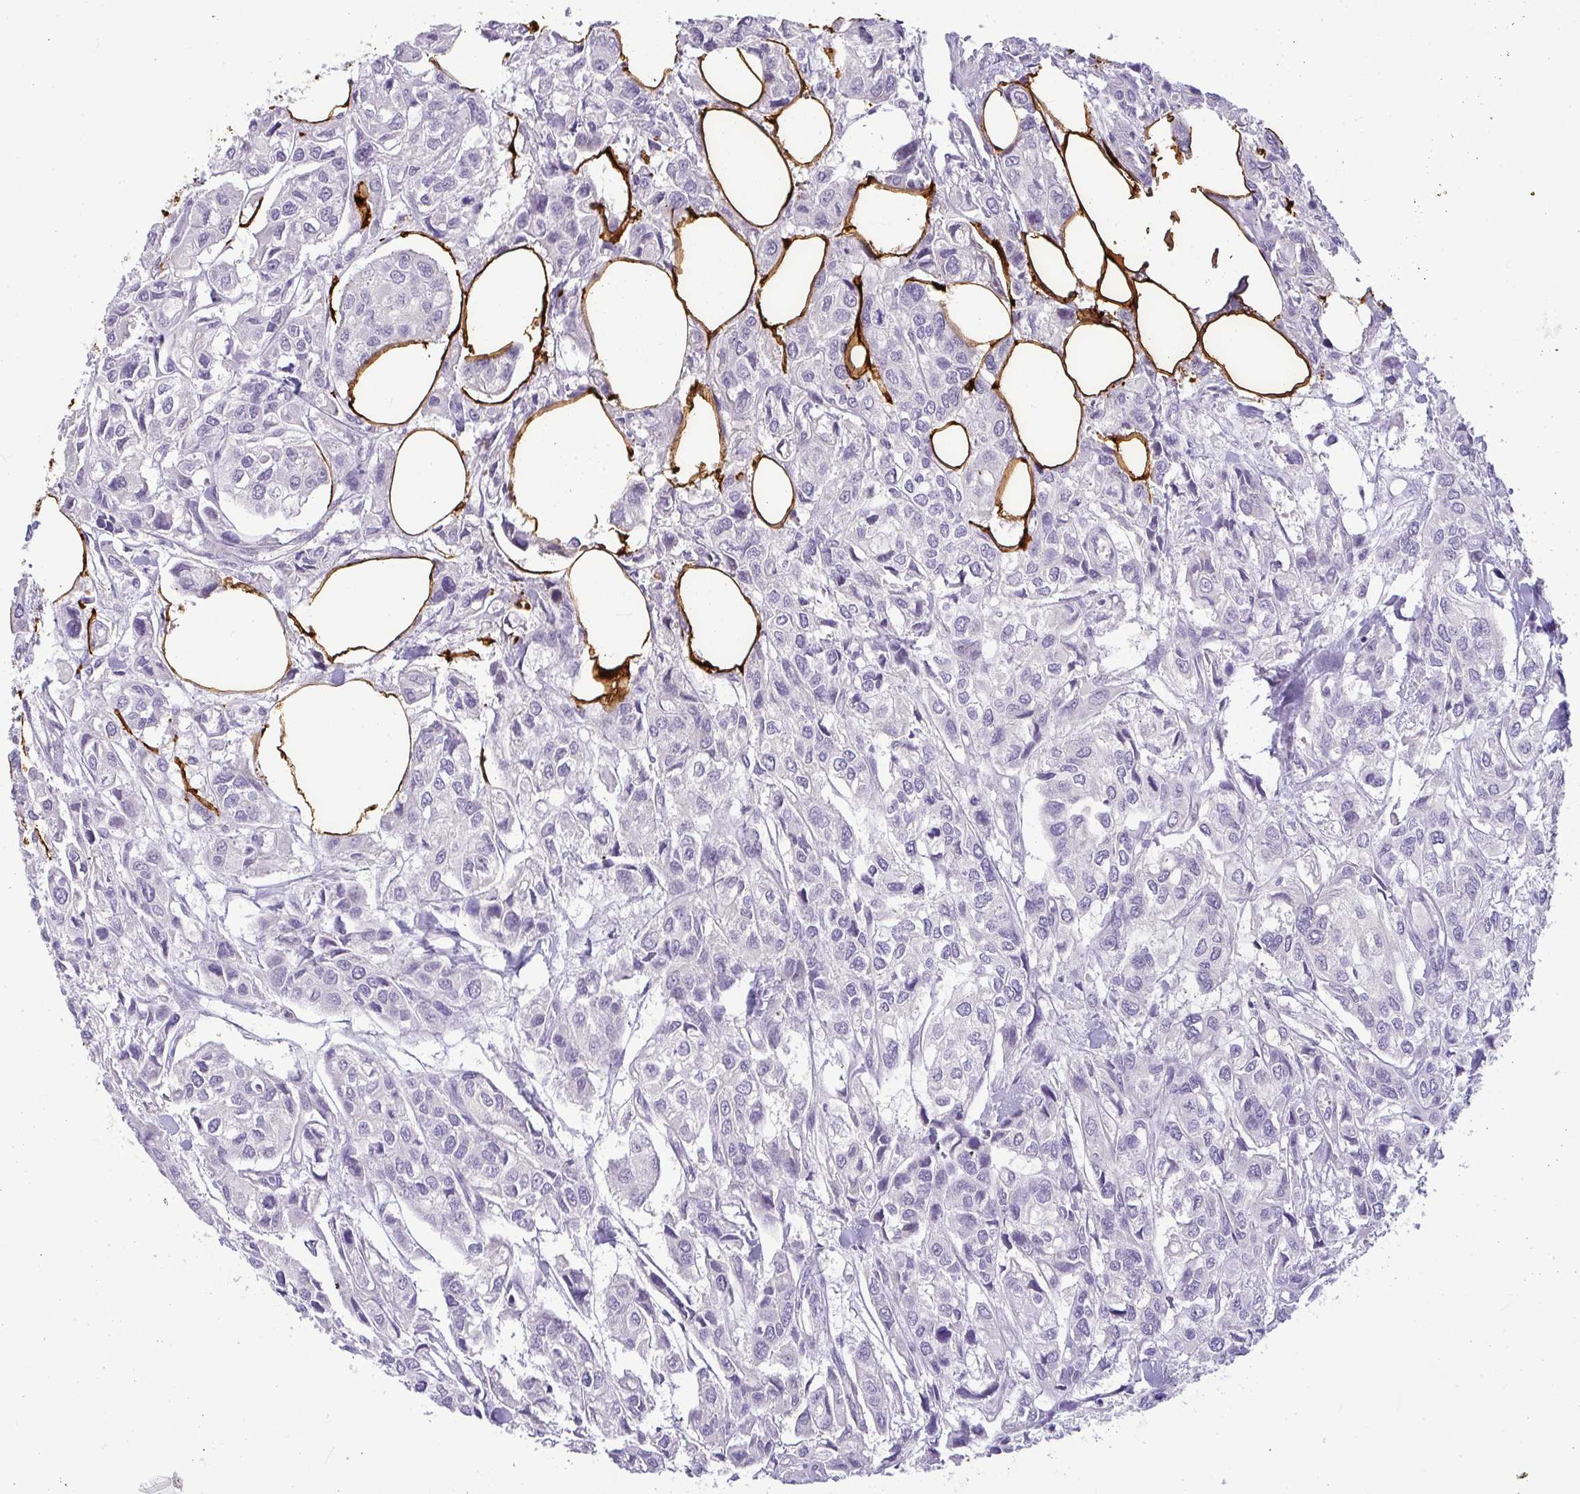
{"staining": {"intensity": "negative", "quantity": "none", "location": "none"}, "tissue": "urothelial cancer", "cell_type": "Tumor cells", "image_type": "cancer", "snomed": [{"axis": "morphology", "description": "Urothelial carcinoma, High grade"}, {"axis": "topography", "description": "Urinary bladder"}], "caption": "High power microscopy photomicrograph of an immunohistochemistry (IHC) micrograph of urothelial cancer, revealing no significant positivity in tumor cells. (Immunohistochemistry, brightfield microscopy, high magnification).", "gene": "LIPE", "patient": {"sex": "male", "age": 67}}